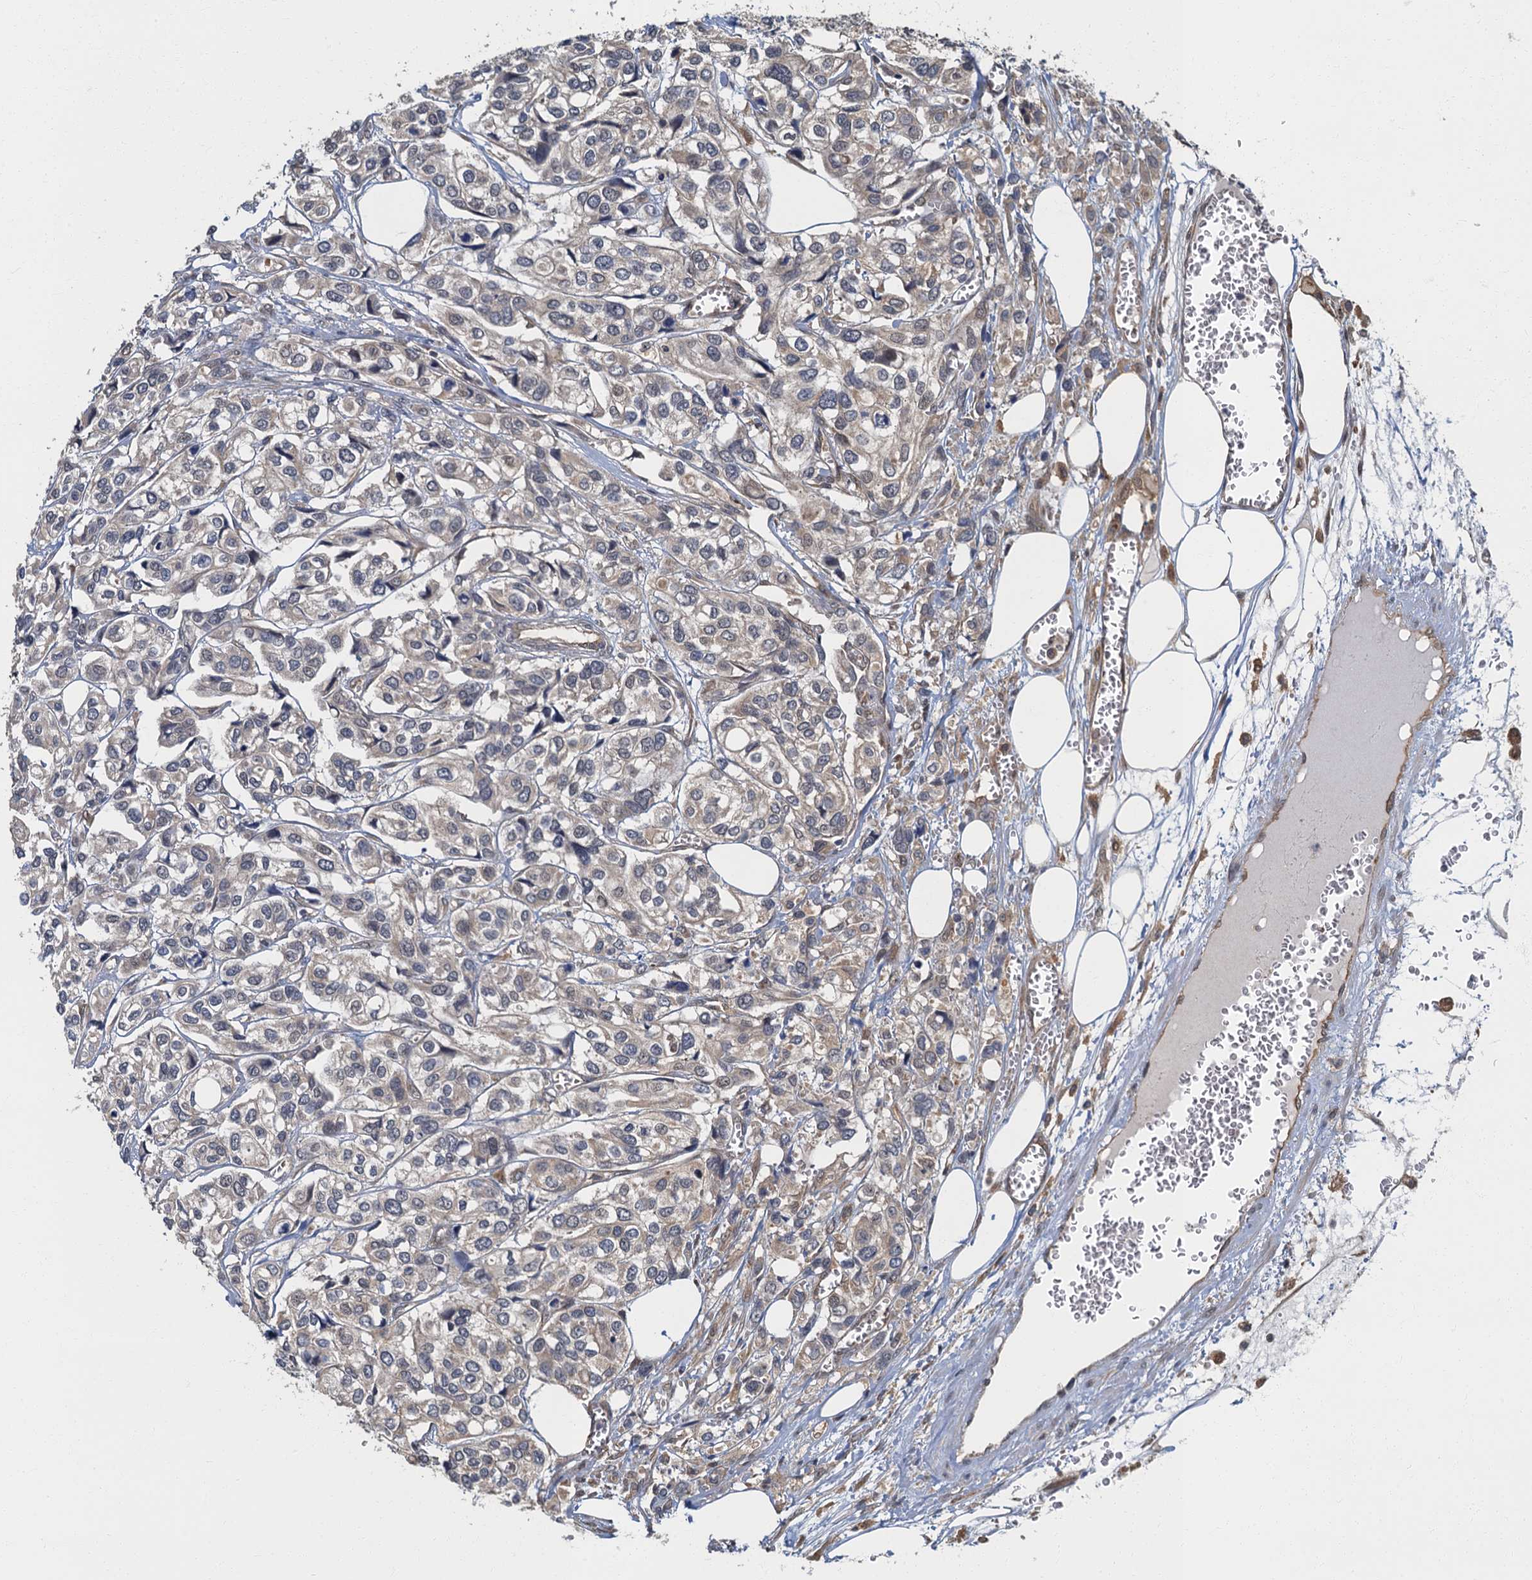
{"staining": {"intensity": "weak", "quantity": "<25%", "location": "cytoplasmic/membranous"}, "tissue": "urothelial cancer", "cell_type": "Tumor cells", "image_type": "cancer", "snomed": [{"axis": "morphology", "description": "Urothelial carcinoma, High grade"}, {"axis": "topography", "description": "Urinary bladder"}], "caption": "Tumor cells are negative for protein expression in human high-grade urothelial carcinoma. (DAB (3,3'-diaminobenzidine) immunohistochemistry visualized using brightfield microscopy, high magnification).", "gene": "TBCK", "patient": {"sex": "male", "age": 67}}